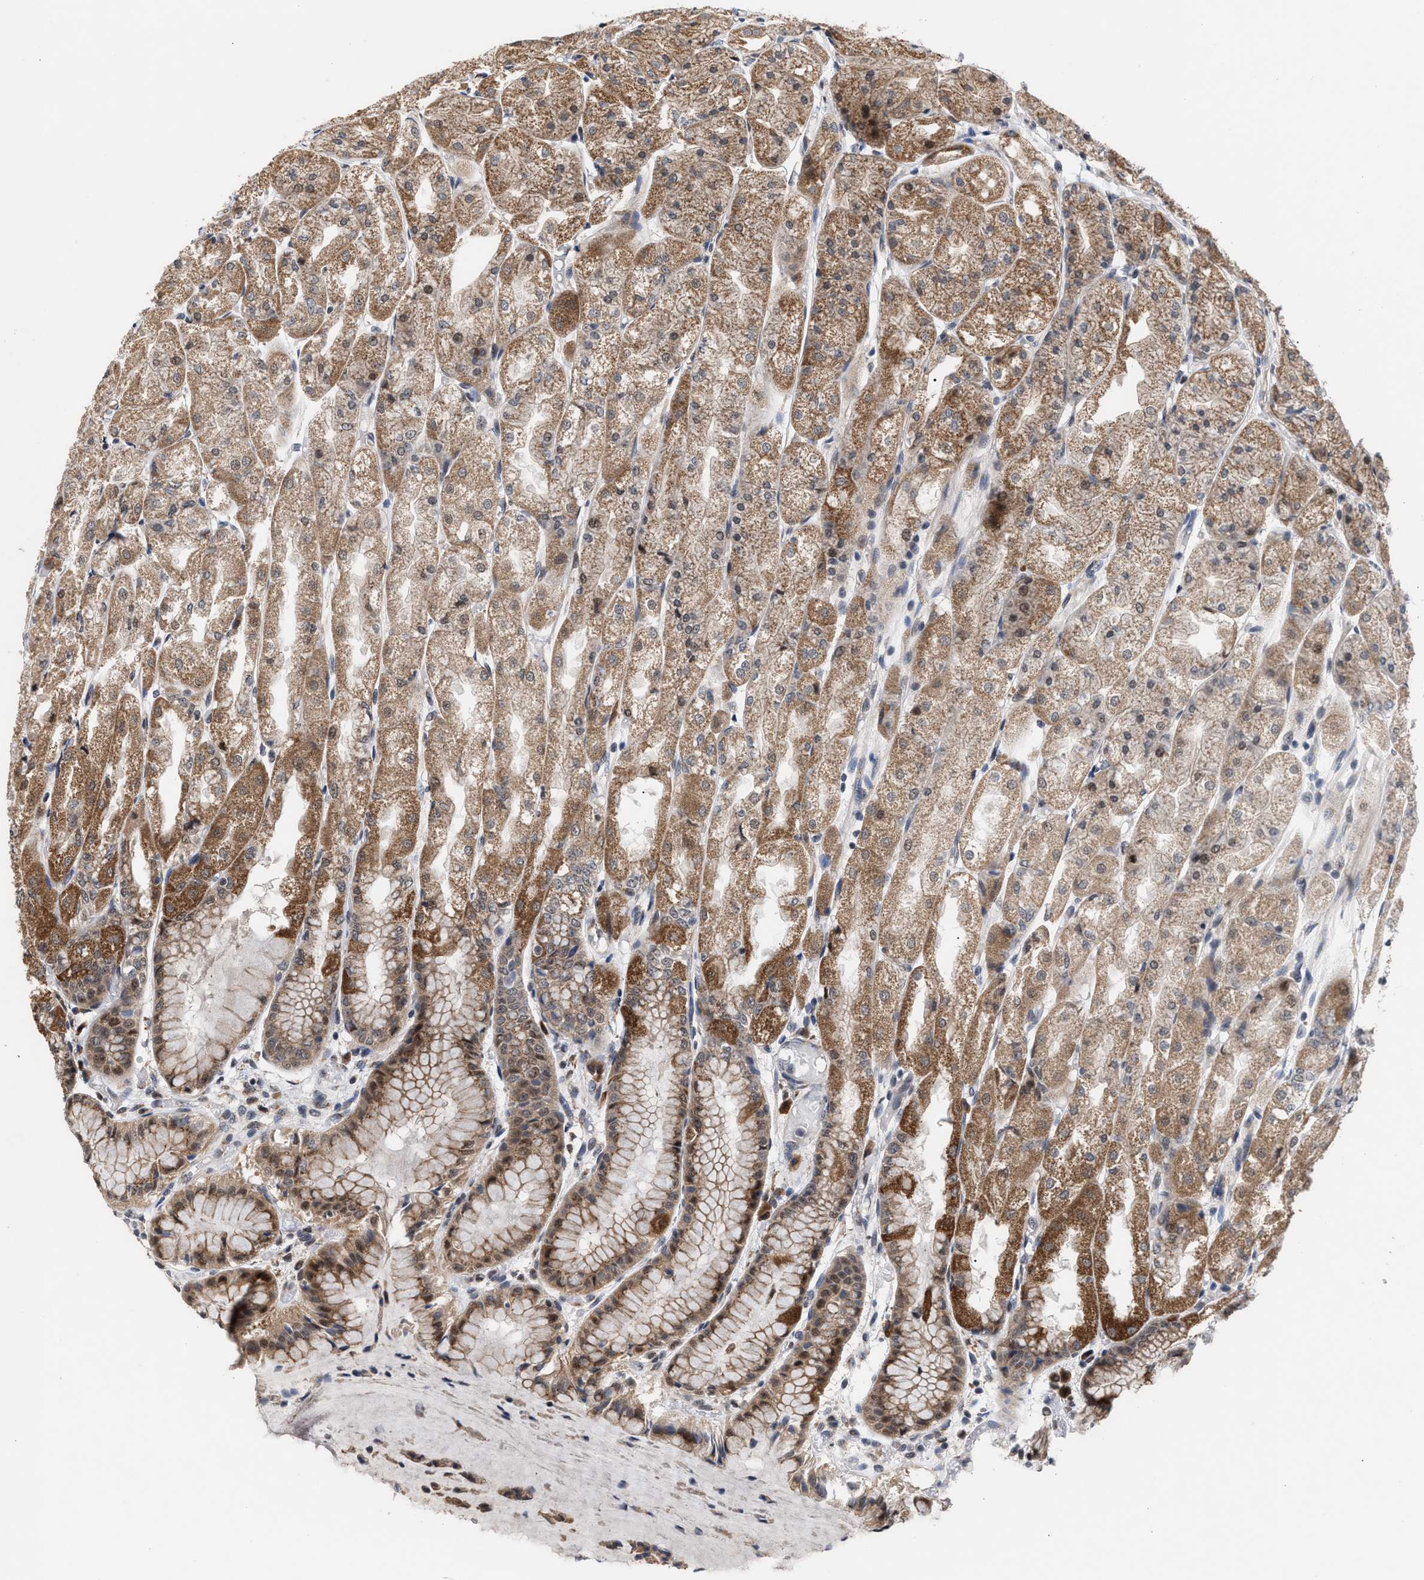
{"staining": {"intensity": "moderate", "quantity": ">75%", "location": "cytoplasmic/membranous"}, "tissue": "stomach", "cell_type": "Glandular cells", "image_type": "normal", "snomed": [{"axis": "morphology", "description": "Normal tissue, NOS"}, {"axis": "topography", "description": "Stomach, upper"}], "caption": "Protein expression by immunohistochemistry (IHC) exhibits moderate cytoplasmic/membranous staining in approximately >75% of glandular cells in benign stomach.", "gene": "MKNK2", "patient": {"sex": "male", "age": 72}}